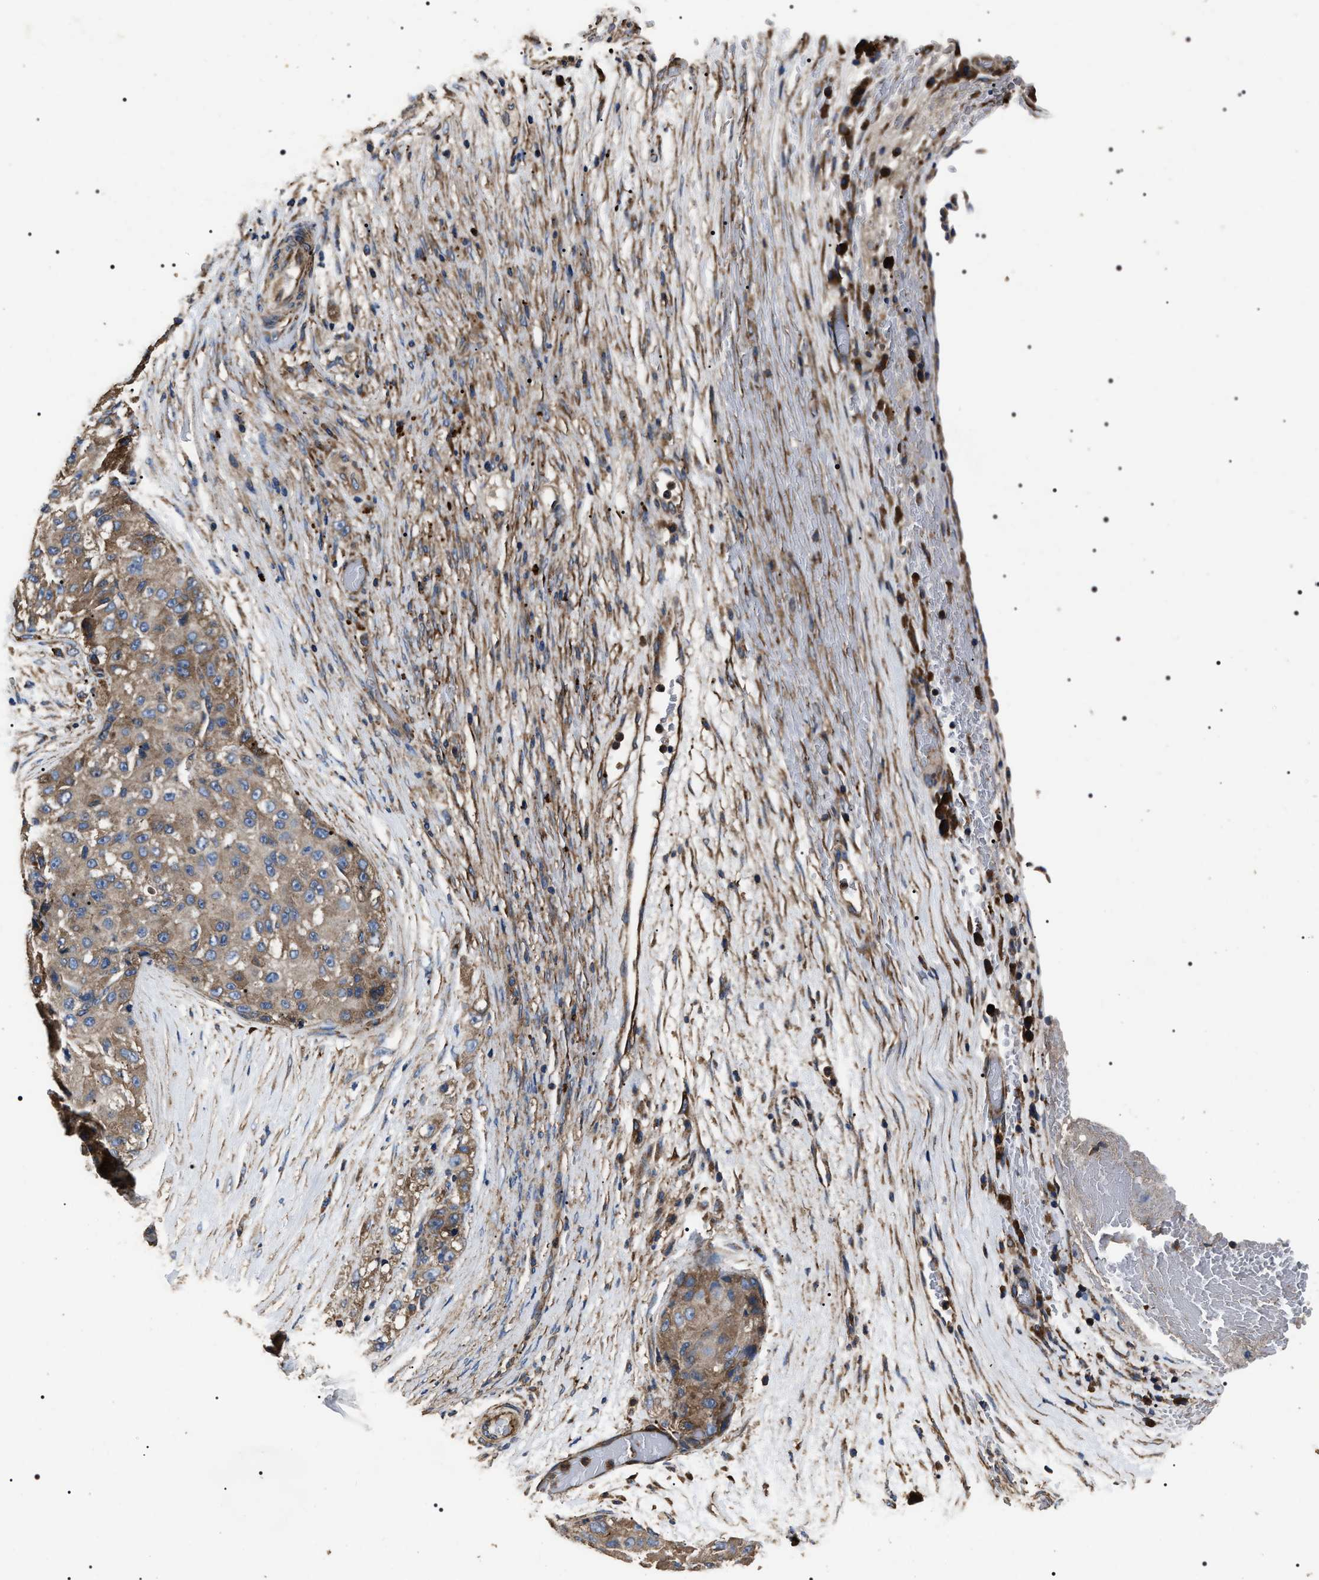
{"staining": {"intensity": "moderate", "quantity": "<25%", "location": "cytoplasmic/membranous"}, "tissue": "liver cancer", "cell_type": "Tumor cells", "image_type": "cancer", "snomed": [{"axis": "morphology", "description": "Carcinoma, Hepatocellular, NOS"}, {"axis": "topography", "description": "Liver"}], "caption": "A brown stain labels moderate cytoplasmic/membranous expression of a protein in human liver hepatocellular carcinoma tumor cells. (DAB (3,3'-diaminobenzidine) IHC, brown staining for protein, blue staining for nuclei).", "gene": "HSCB", "patient": {"sex": "male", "age": 80}}